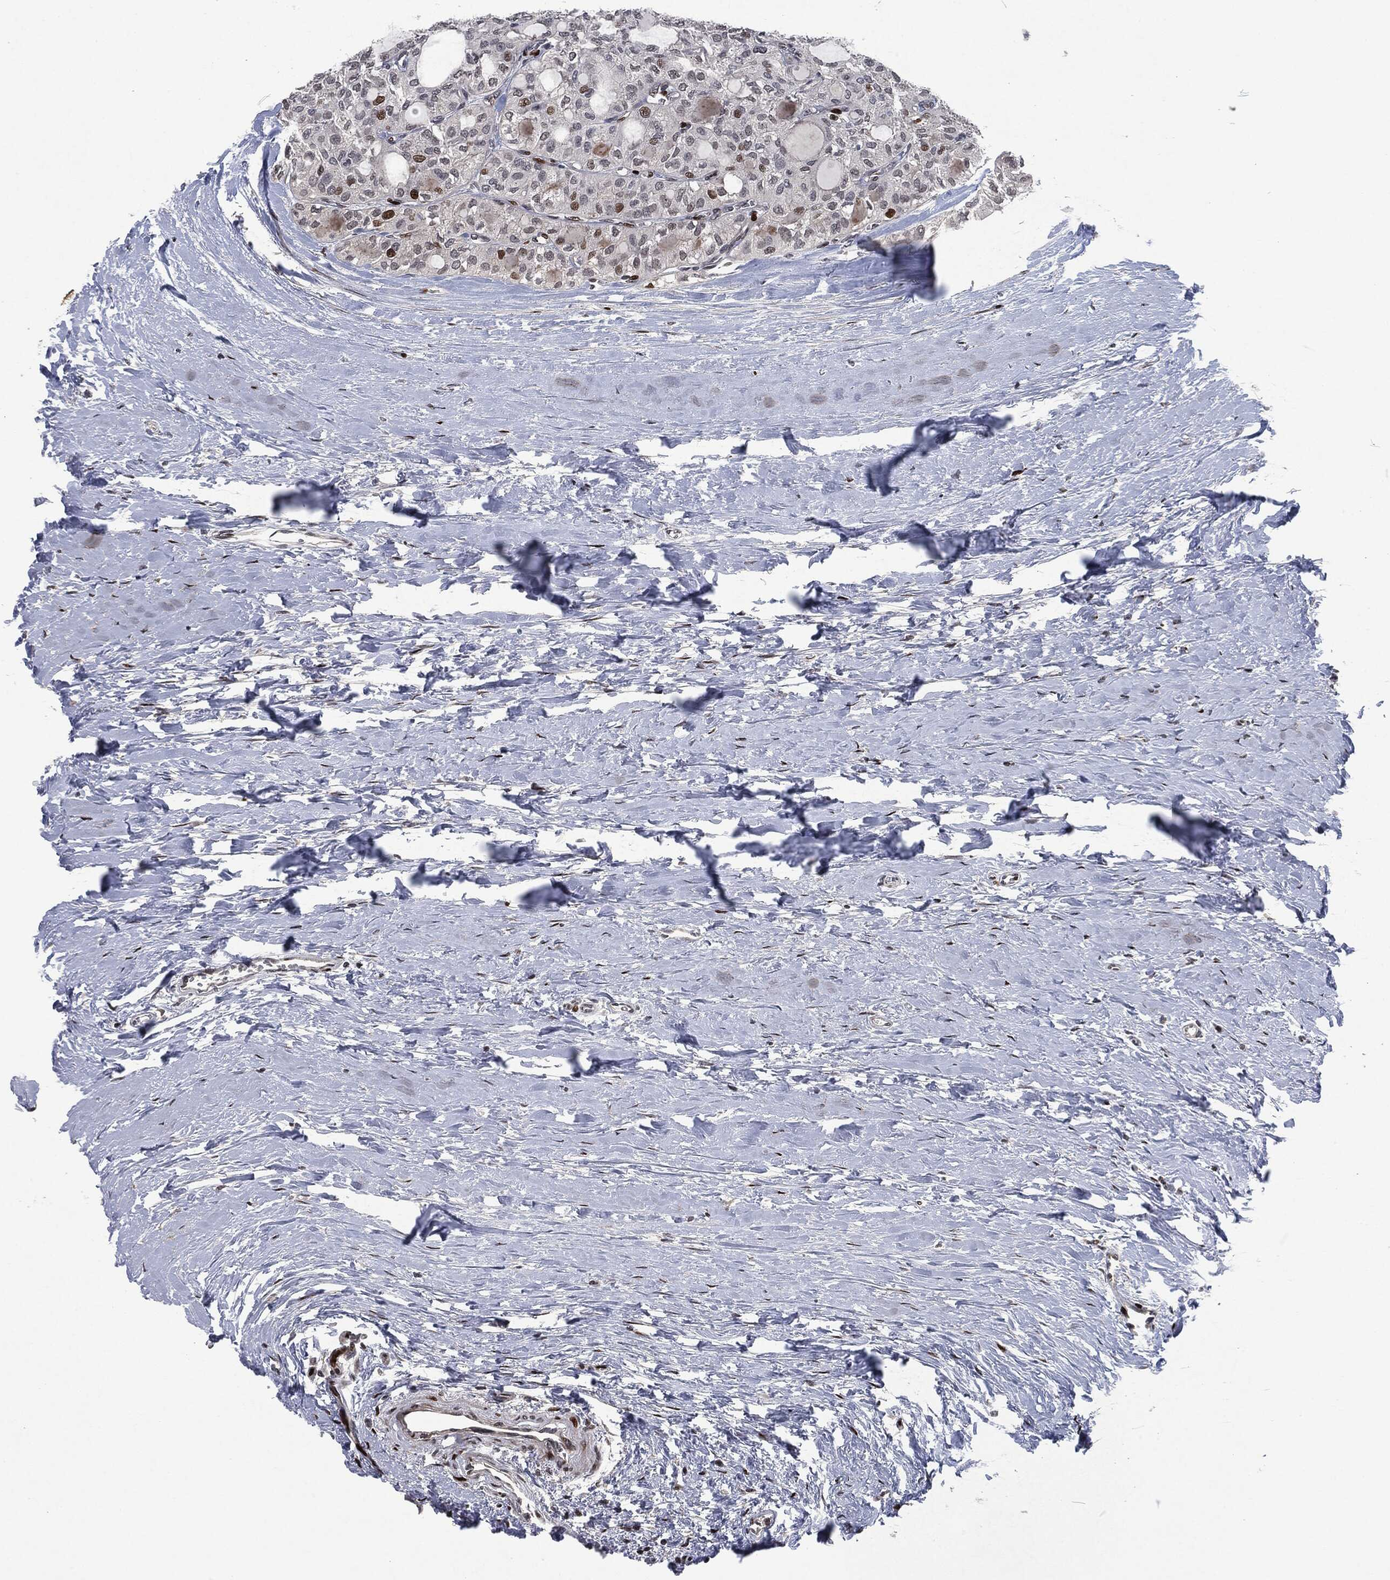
{"staining": {"intensity": "moderate", "quantity": "<25%", "location": "nuclear"}, "tissue": "thyroid cancer", "cell_type": "Tumor cells", "image_type": "cancer", "snomed": [{"axis": "morphology", "description": "Follicular adenoma carcinoma, NOS"}, {"axis": "topography", "description": "Thyroid gland"}], "caption": "A brown stain shows moderate nuclear expression of a protein in thyroid cancer (follicular adenoma carcinoma) tumor cells. Using DAB (3,3'-diaminobenzidine) (brown) and hematoxylin (blue) stains, captured at high magnification using brightfield microscopy.", "gene": "EGFR", "patient": {"sex": "male", "age": 75}}